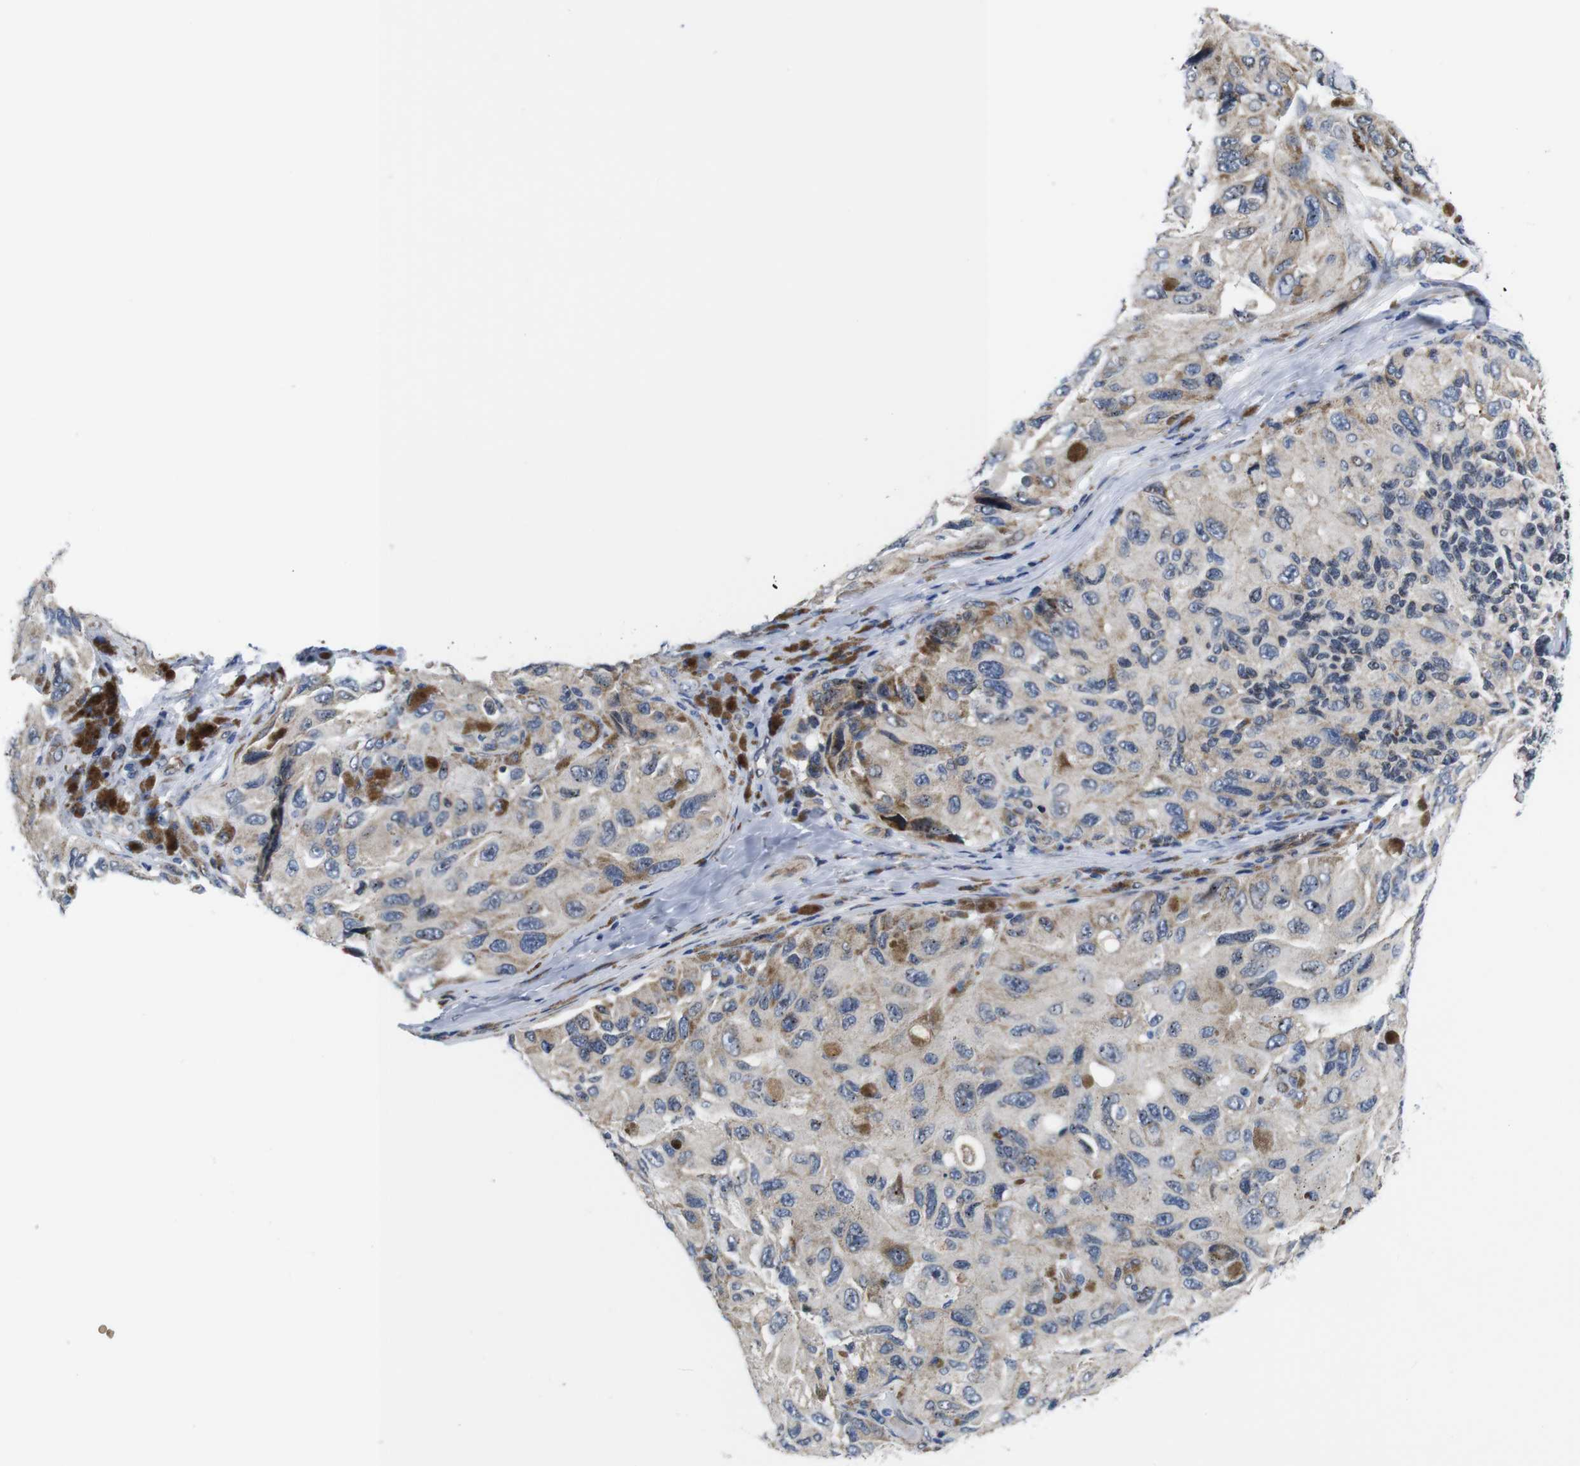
{"staining": {"intensity": "weak", "quantity": "25%-75%", "location": "cytoplasmic/membranous"}, "tissue": "melanoma", "cell_type": "Tumor cells", "image_type": "cancer", "snomed": [{"axis": "morphology", "description": "Malignant melanoma, NOS"}, {"axis": "topography", "description": "Skin"}], "caption": "A high-resolution photomicrograph shows IHC staining of melanoma, which exhibits weak cytoplasmic/membranous staining in about 25%-75% of tumor cells. Using DAB (brown) and hematoxylin (blue) stains, captured at high magnification using brightfield microscopy.", "gene": "SOCS3", "patient": {"sex": "female", "age": 73}}